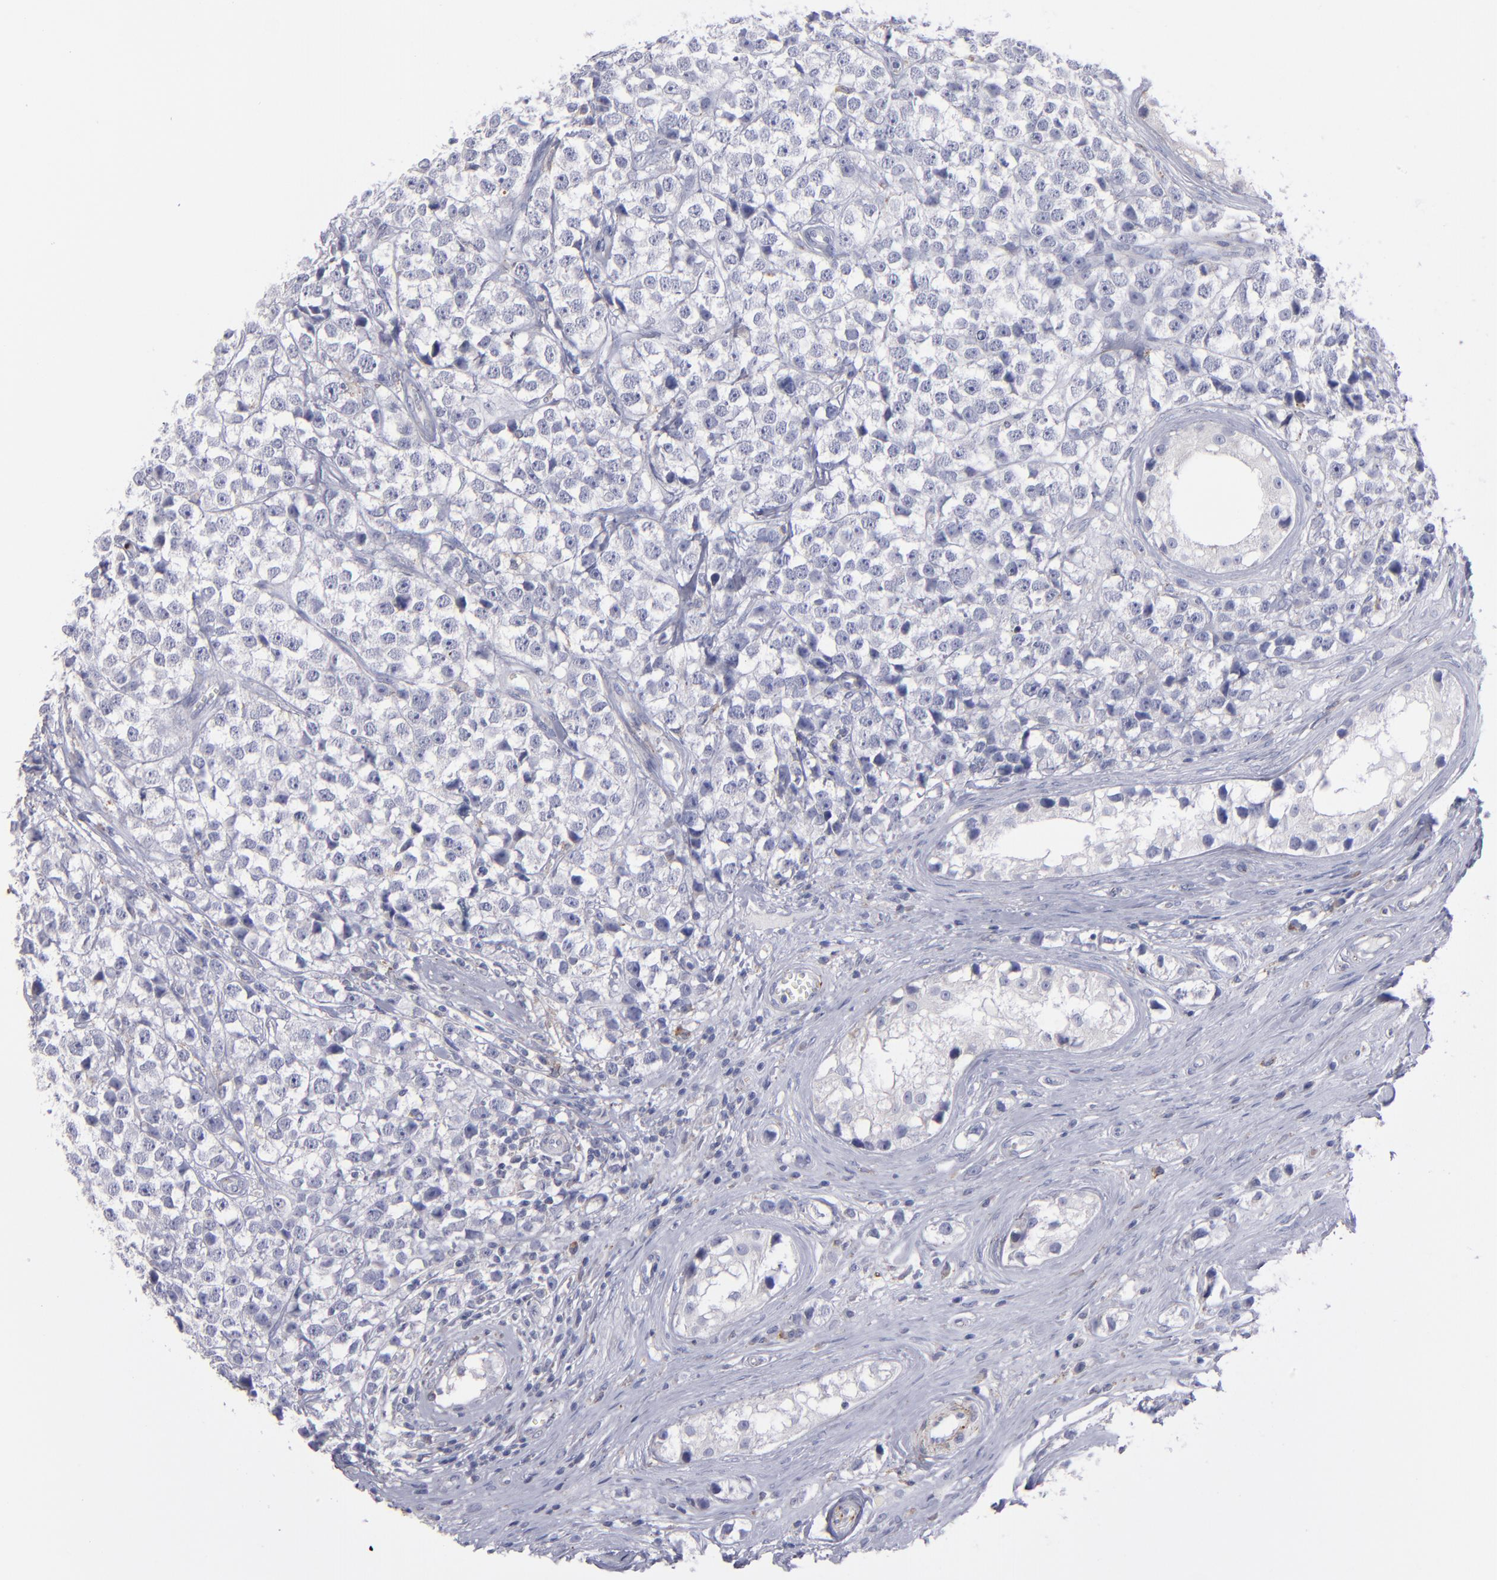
{"staining": {"intensity": "negative", "quantity": "none", "location": "none"}, "tissue": "testis cancer", "cell_type": "Tumor cells", "image_type": "cancer", "snomed": [{"axis": "morphology", "description": "Seminoma, NOS"}, {"axis": "topography", "description": "Testis"}], "caption": "Micrograph shows no protein expression in tumor cells of testis cancer tissue.", "gene": "MFGE8", "patient": {"sex": "male", "age": 25}}